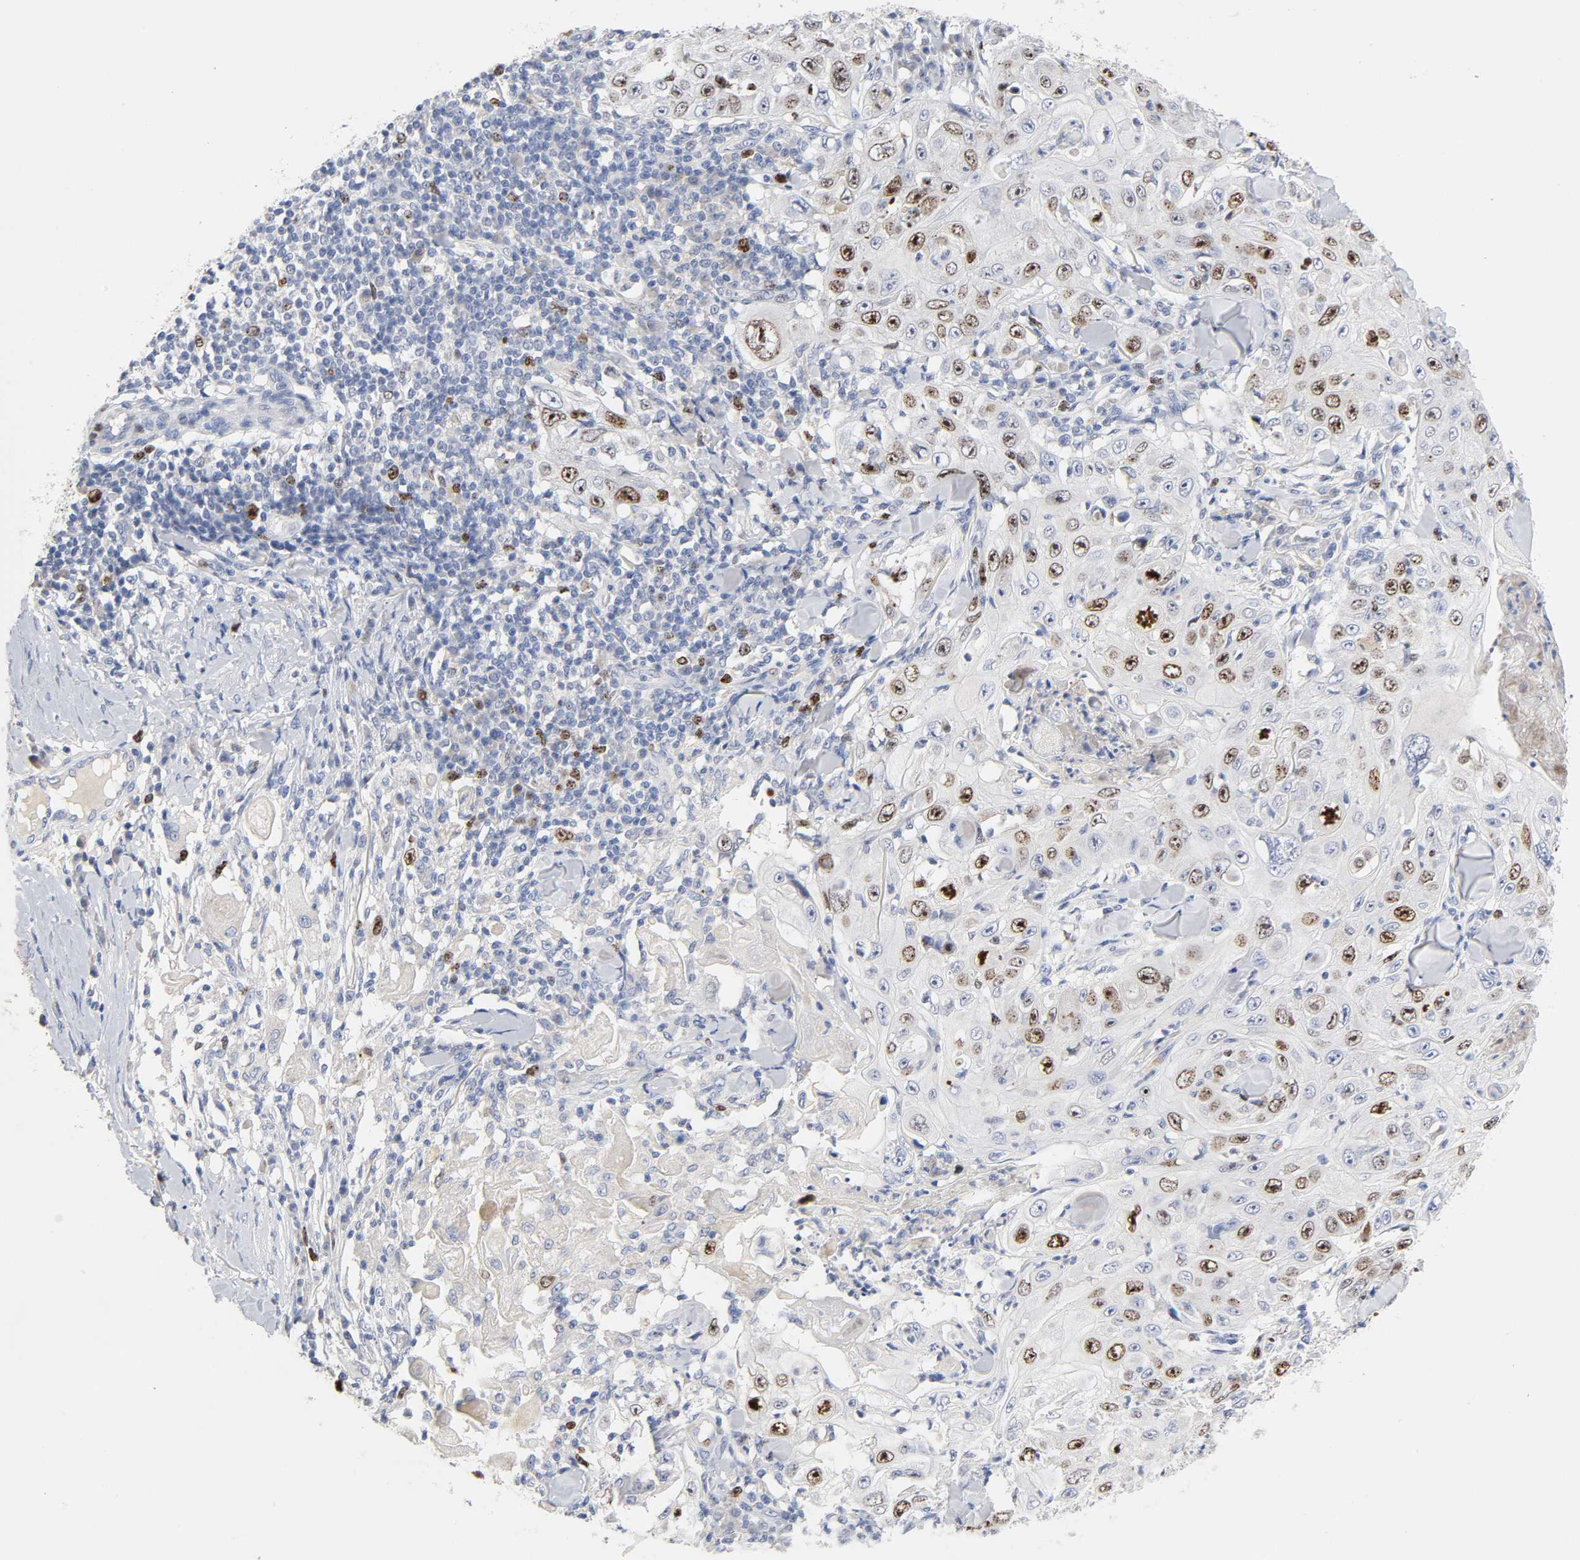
{"staining": {"intensity": "moderate", "quantity": "<25%", "location": "nuclear"}, "tissue": "skin cancer", "cell_type": "Tumor cells", "image_type": "cancer", "snomed": [{"axis": "morphology", "description": "Squamous cell carcinoma, NOS"}, {"axis": "topography", "description": "Skin"}], "caption": "Protein staining of skin squamous cell carcinoma tissue shows moderate nuclear expression in approximately <25% of tumor cells.", "gene": "BIRC5", "patient": {"sex": "male", "age": 86}}